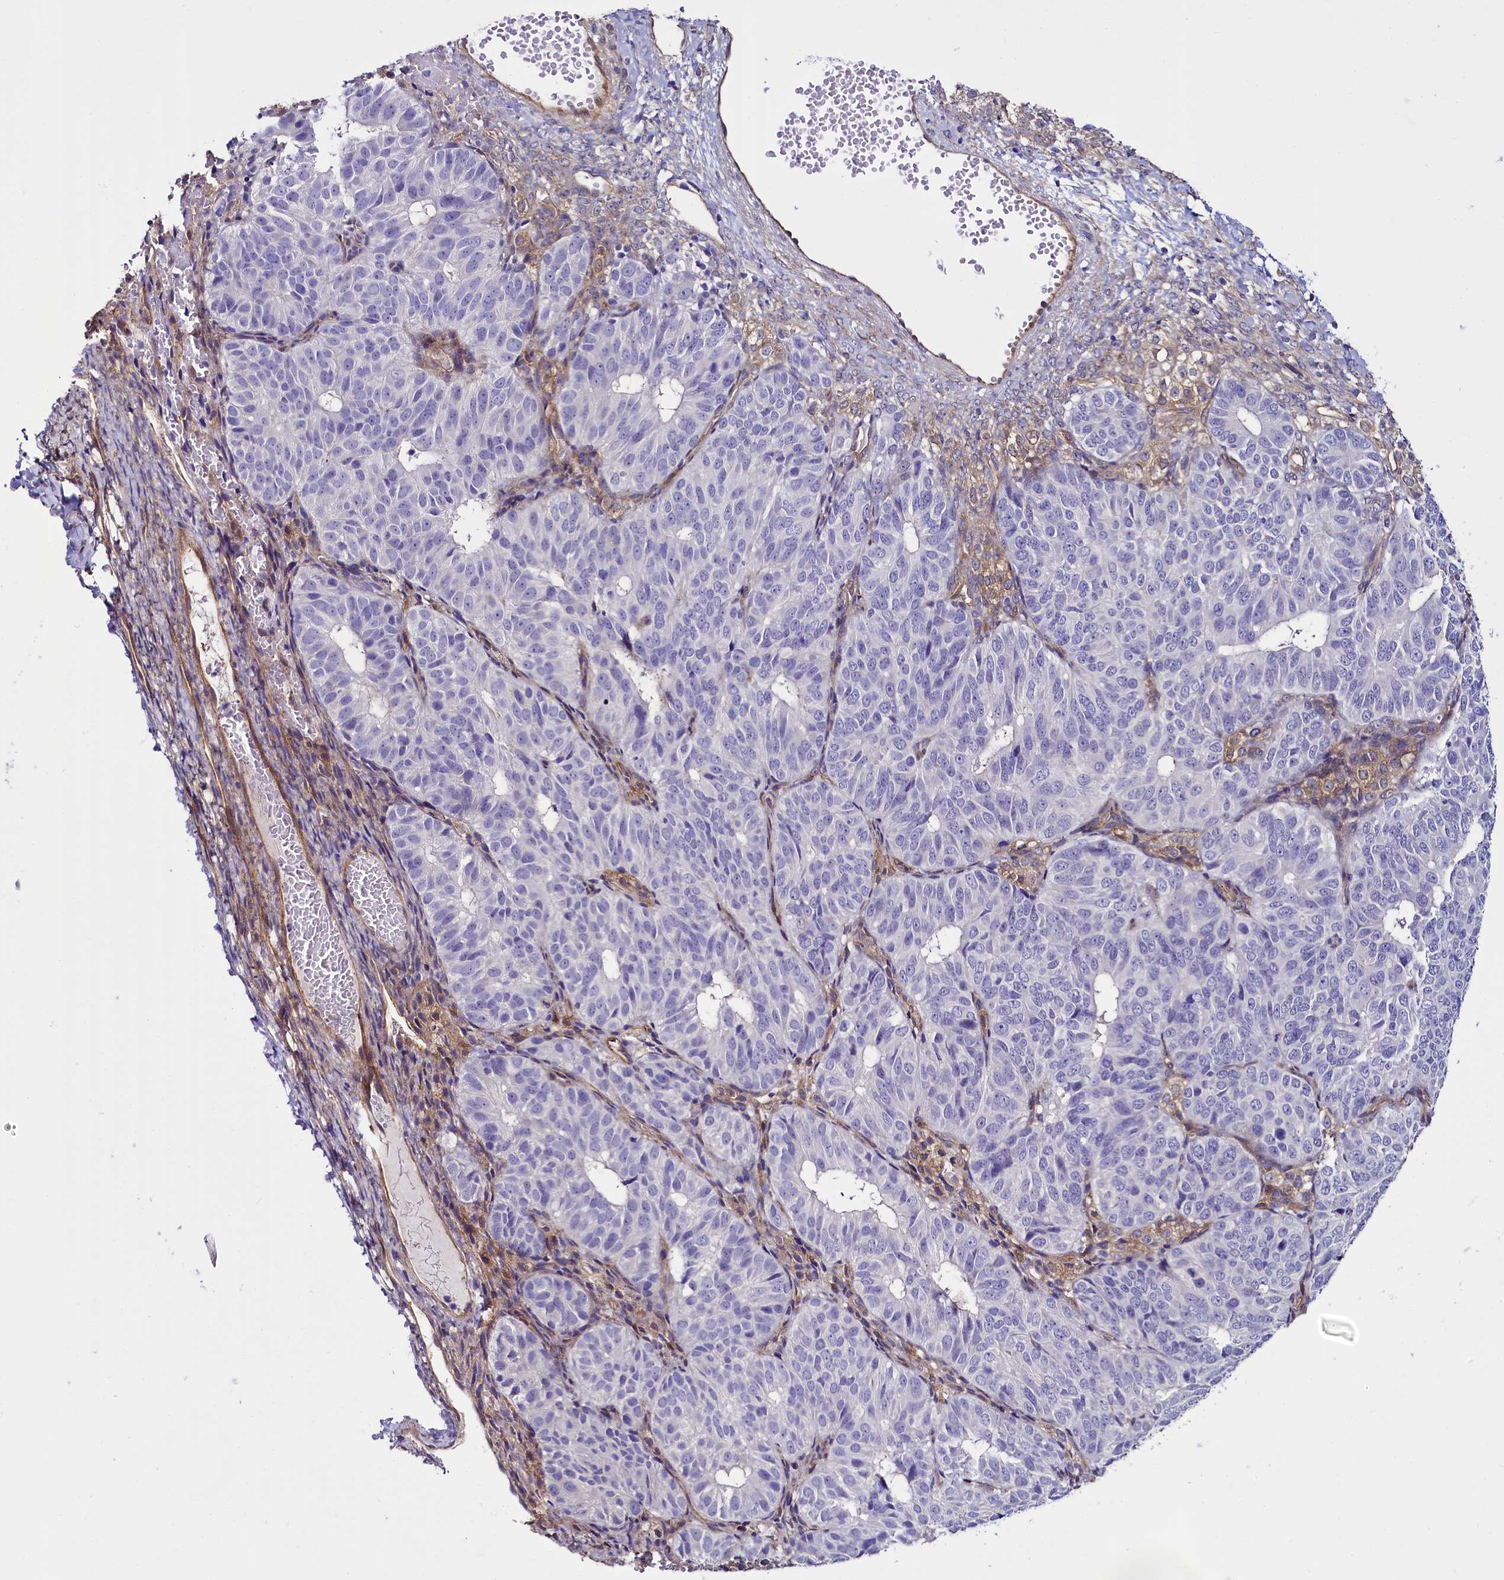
{"staining": {"intensity": "negative", "quantity": "none", "location": "none"}, "tissue": "ovarian cancer", "cell_type": "Tumor cells", "image_type": "cancer", "snomed": [{"axis": "morphology", "description": "Carcinoma, endometroid"}, {"axis": "topography", "description": "Ovary"}], "caption": "Tumor cells are negative for brown protein staining in ovarian cancer. The staining was performed using DAB to visualize the protein expression in brown, while the nuclei were stained in blue with hematoxylin (Magnification: 20x).", "gene": "STXBP1", "patient": {"sex": "female", "age": 51}}